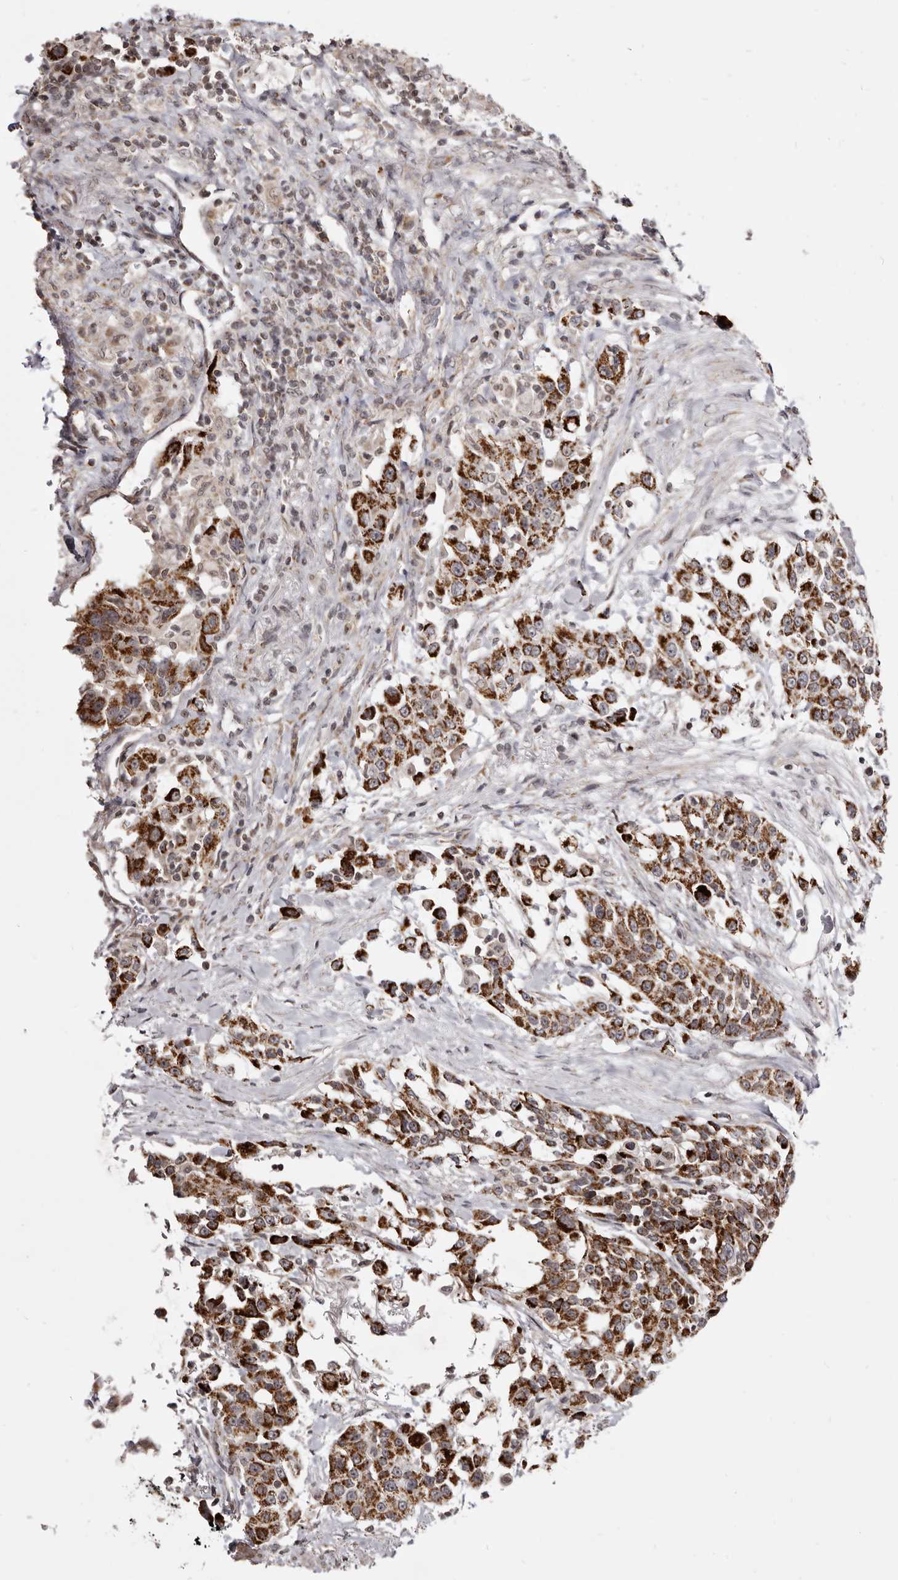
{"staining": {"intensity": "strong", "quantity": ">75%", "location": "cytoplasmic/membranous"}, "tissue": "urothelial cancer", "cell_type": "Tumor cells", "image_type": "cancer", "snomed": [{"axis": "morphology", "description": "Urothelial carcinoma, High grade"}, {"axis": "topography", "description": "Urinary bladder"}], "caption": "Urothelial cancer was stained to show a protein in brown. There is high levels of strong cytoplasmic/membranous staining in approximately >75% of tumor cells. (brown staining indicates protein expression, while blue staining denotes nuclei).", "gene": "THUMPD1", "patient": {"sex": "female", "age": 80}}